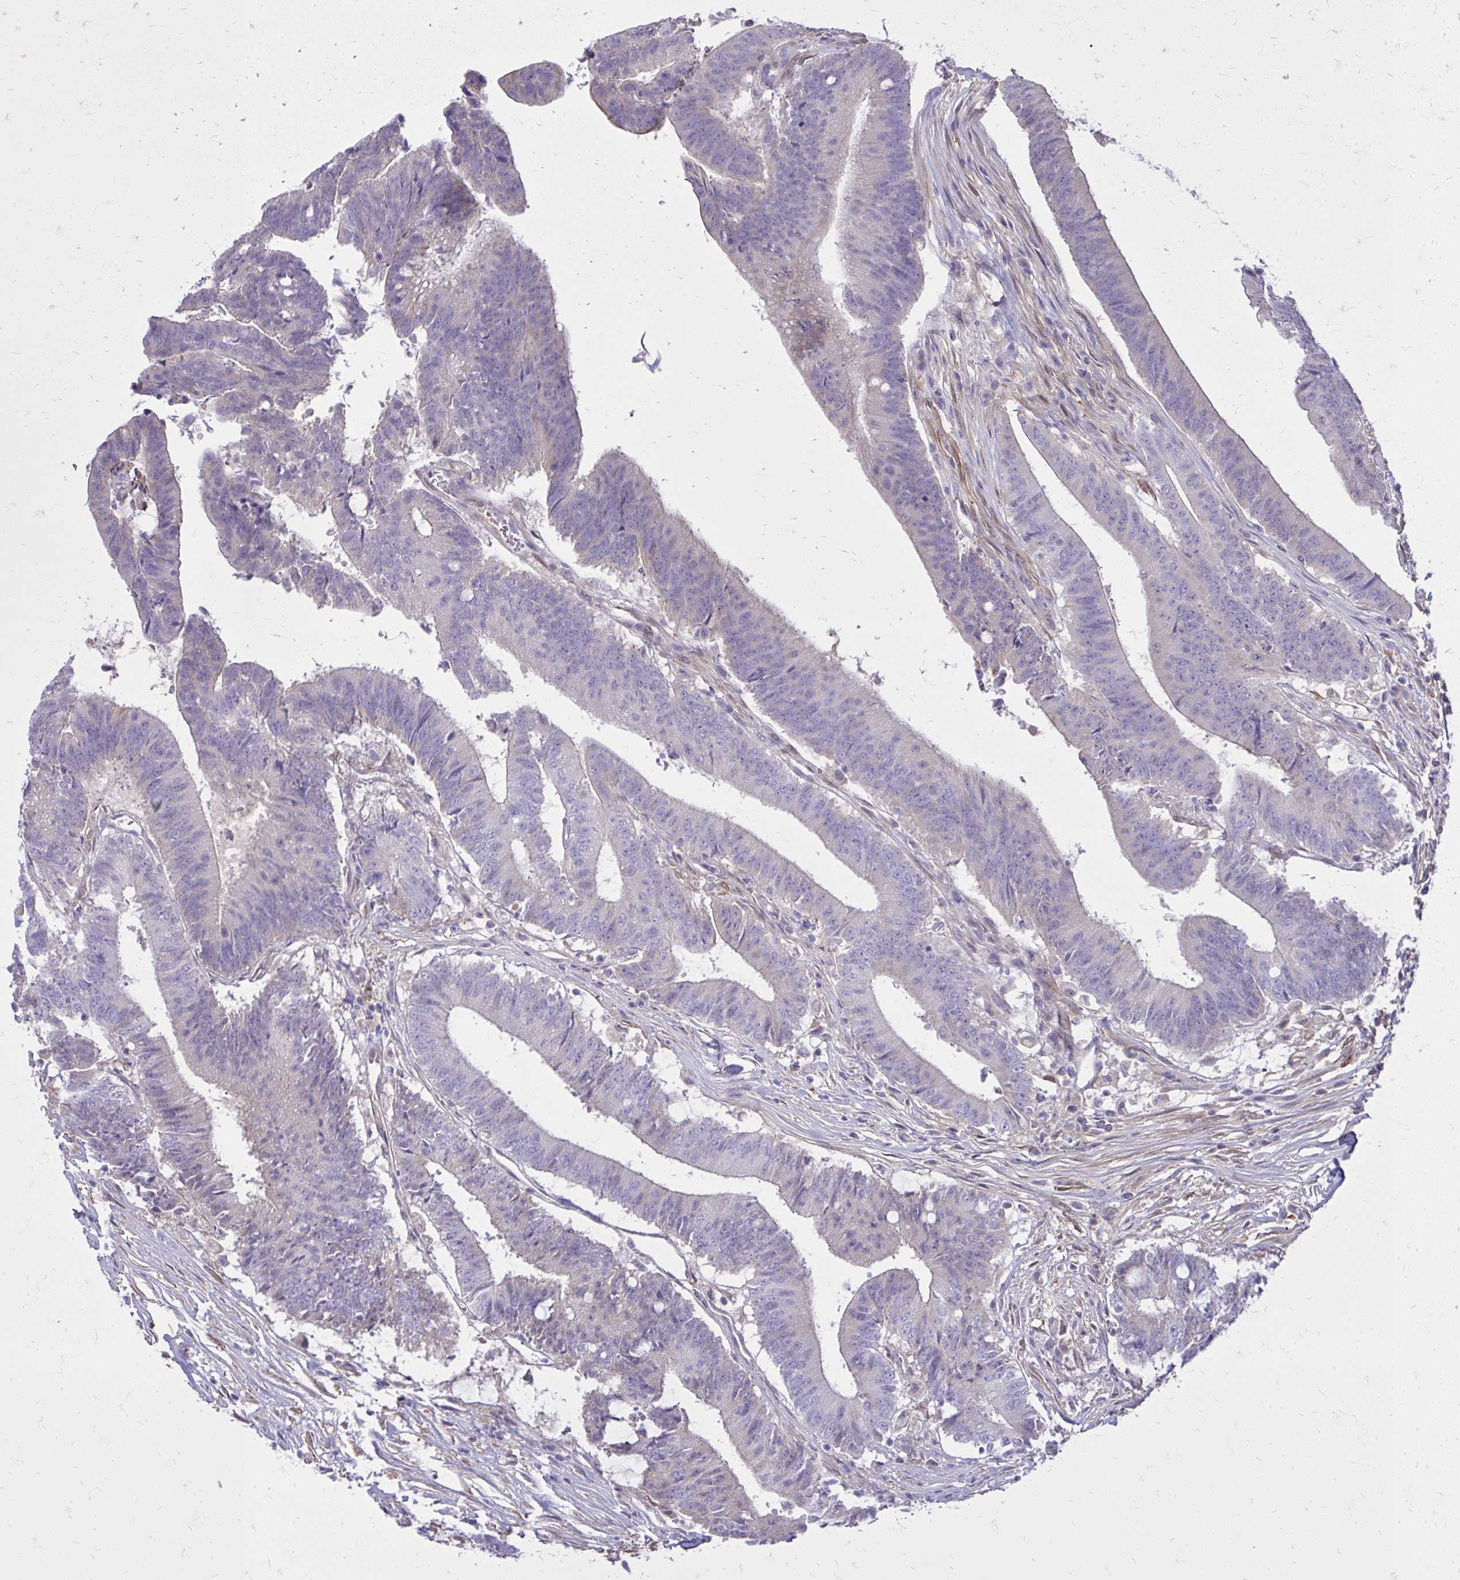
{"staining": {"intensity": "negative", "quantity": "none", "location": "none"}, "tissue": "colorectal cancer", "cell_type": "Tumor cells", "image_type": "cancer", "snomed": [{"axis": "morphology", "description": "Adenocarcinoma, NOS"}, {"axis": "topography", "description": "Colon"}], "caption": "IHC image of neoplastic tissue: adenocarcinoma (colorectal) stained with DAB displays no significant protein staining in tumor cells.", "gene": "NNMT", "patient": {"sex": "female", "age": 43}}